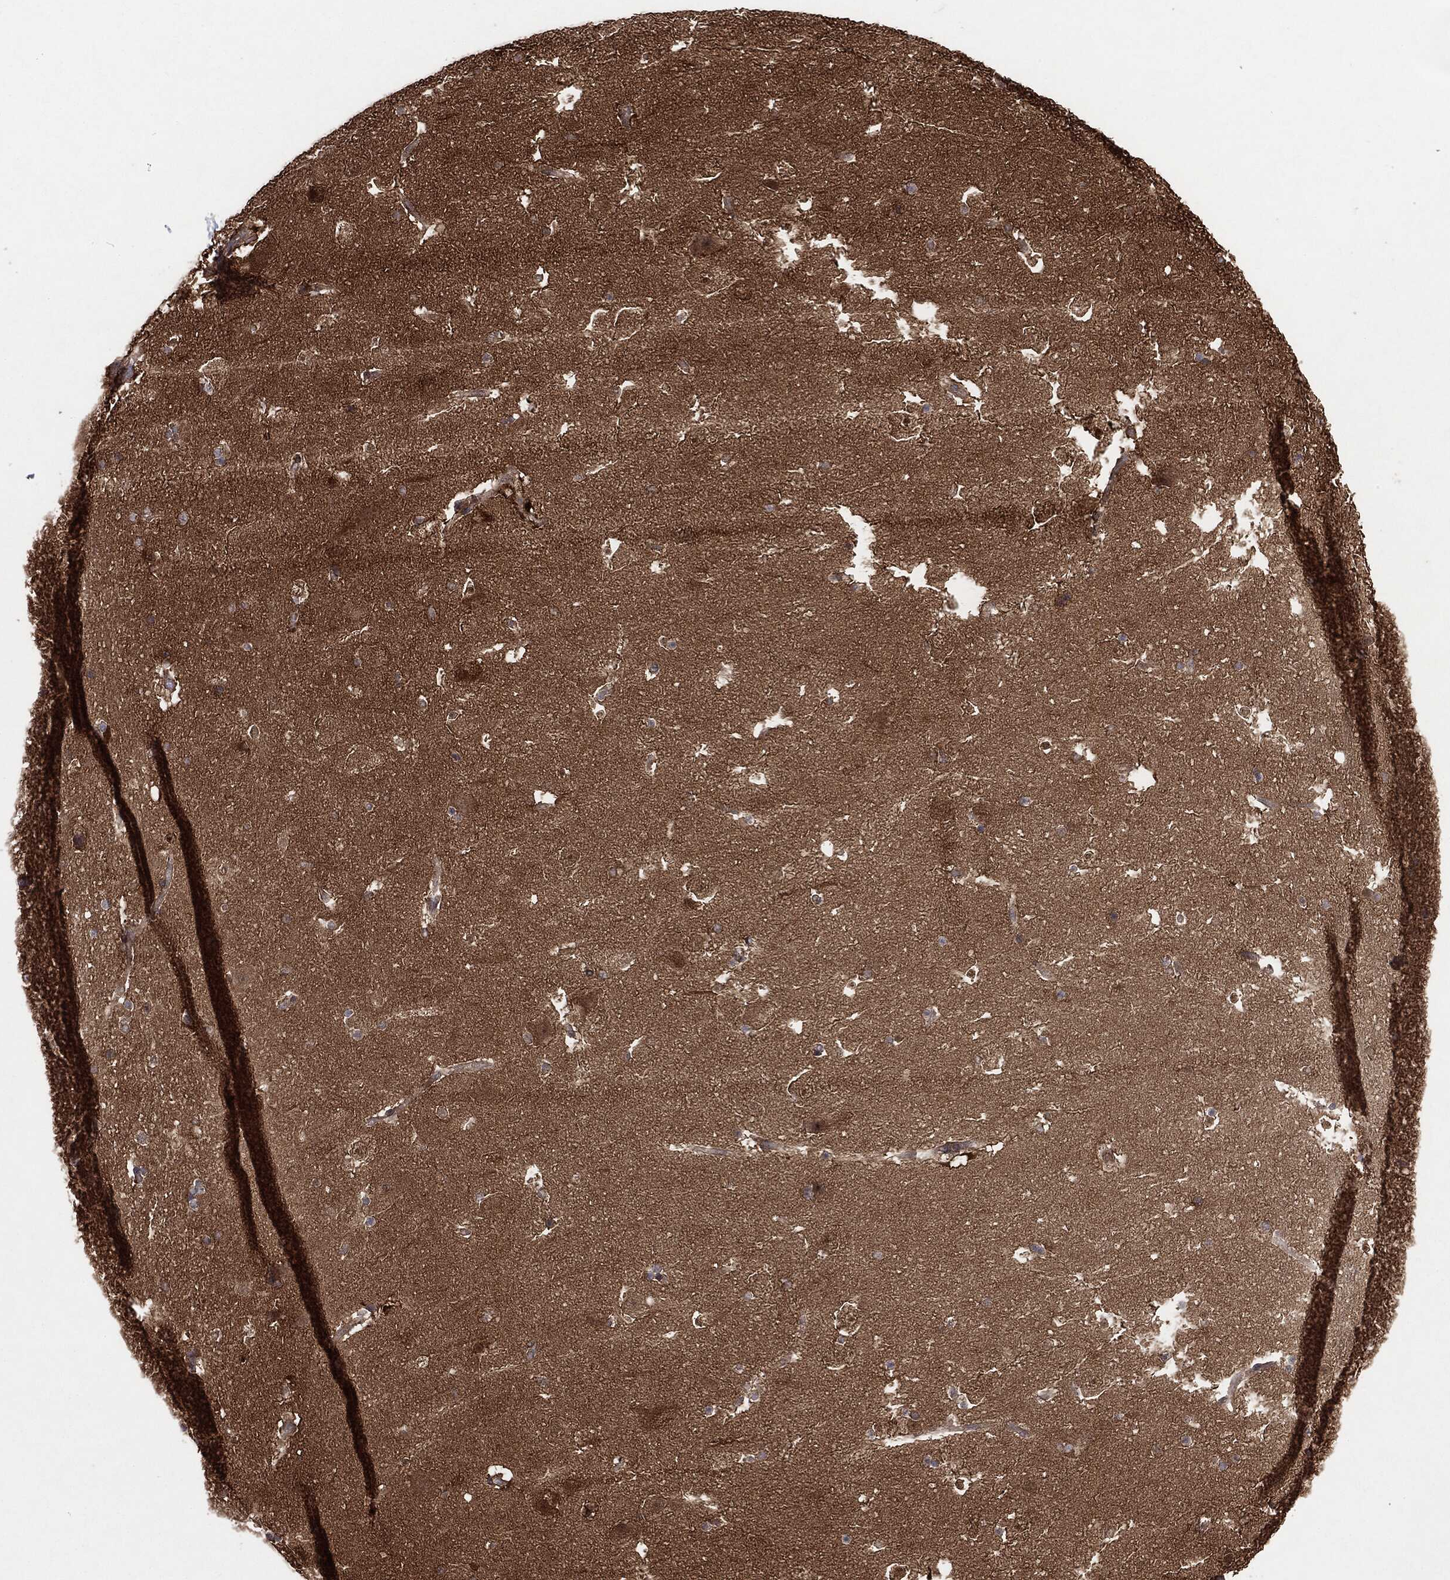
{"staining": {"intensity": "negative", "quantity": "none", "location": "none"}, "tissue": "hippocampus", "cell_type": "Glial cells", "image_type": "normal", "snomed": [{"axis": "morphology", "description": "Normal tissue, NOS"}, {"axis": "topography", "description": "Hippocampus"}], "caption": "Immunohistochemistry of benign human hippocampus shows no staining in glial cells.", "gene": "NME1", "patient": {"sex": "male", "age": 51}}